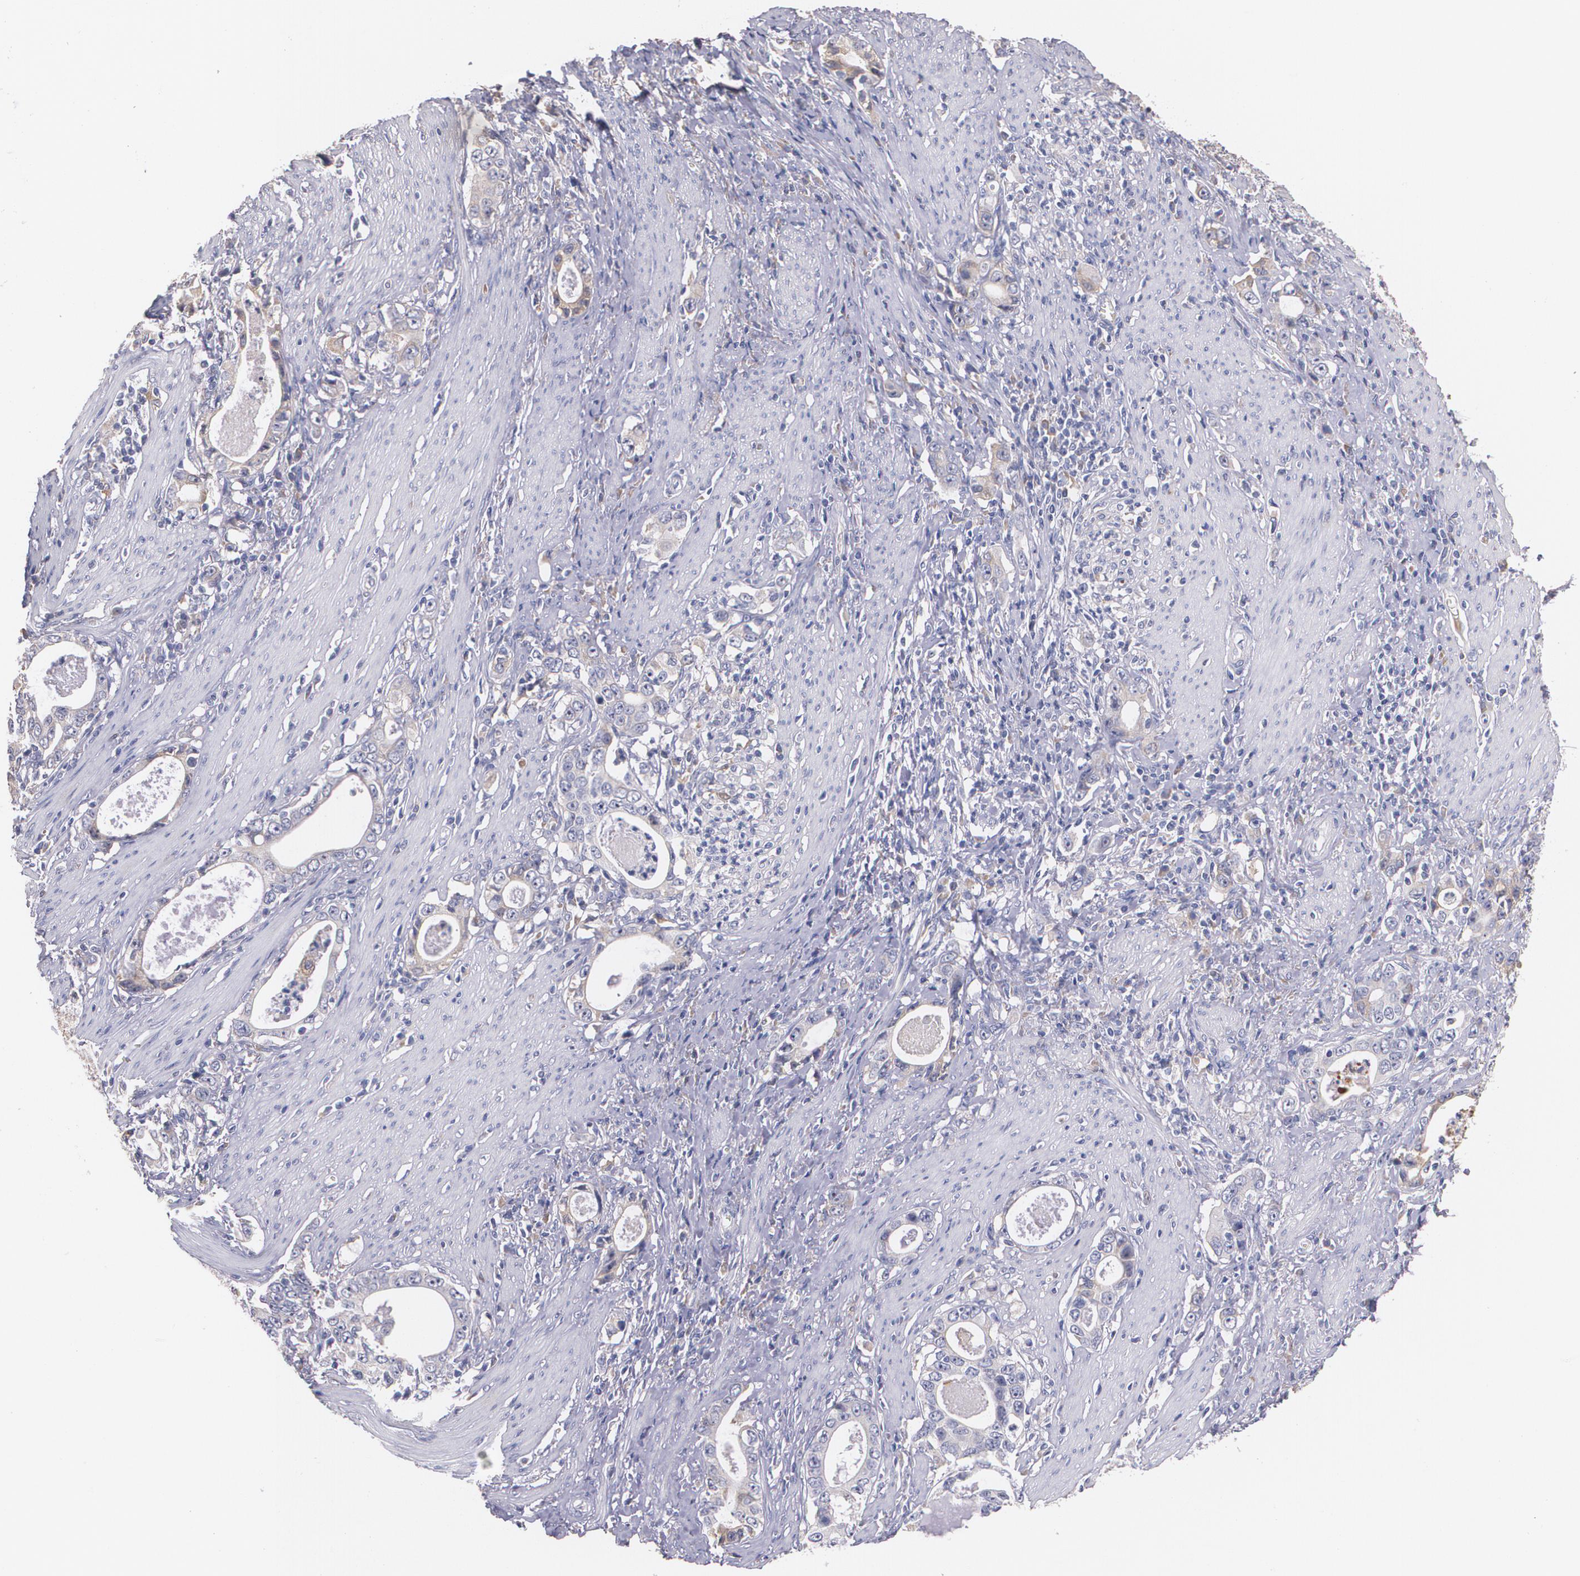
{"staining": {"intensity": "weak", "quantity": "<25%", "location": "cytoplasmic/membranous"}, "tissue": "stomach cancer", "cell_type": "Tumor cells", "image_type": "cancer", "snomed": [{"axis": "morphology", "description": "Adenocarcinoma, NOS"}, {"axis": "topography", "description": "Stomach, lower"}], "caption": "Immunohistochemical staining of human stomach cancer (adenocarcinoma) exhibits no significant positivity in tumor cells. The staining was performed using DAB to visualize the protein expression in brown, while the nuclei were stained in blue with hematoxylin (Magnification: 20x).", "gene": "AMBP", "patient": {"sex": "female", "age": 72}}